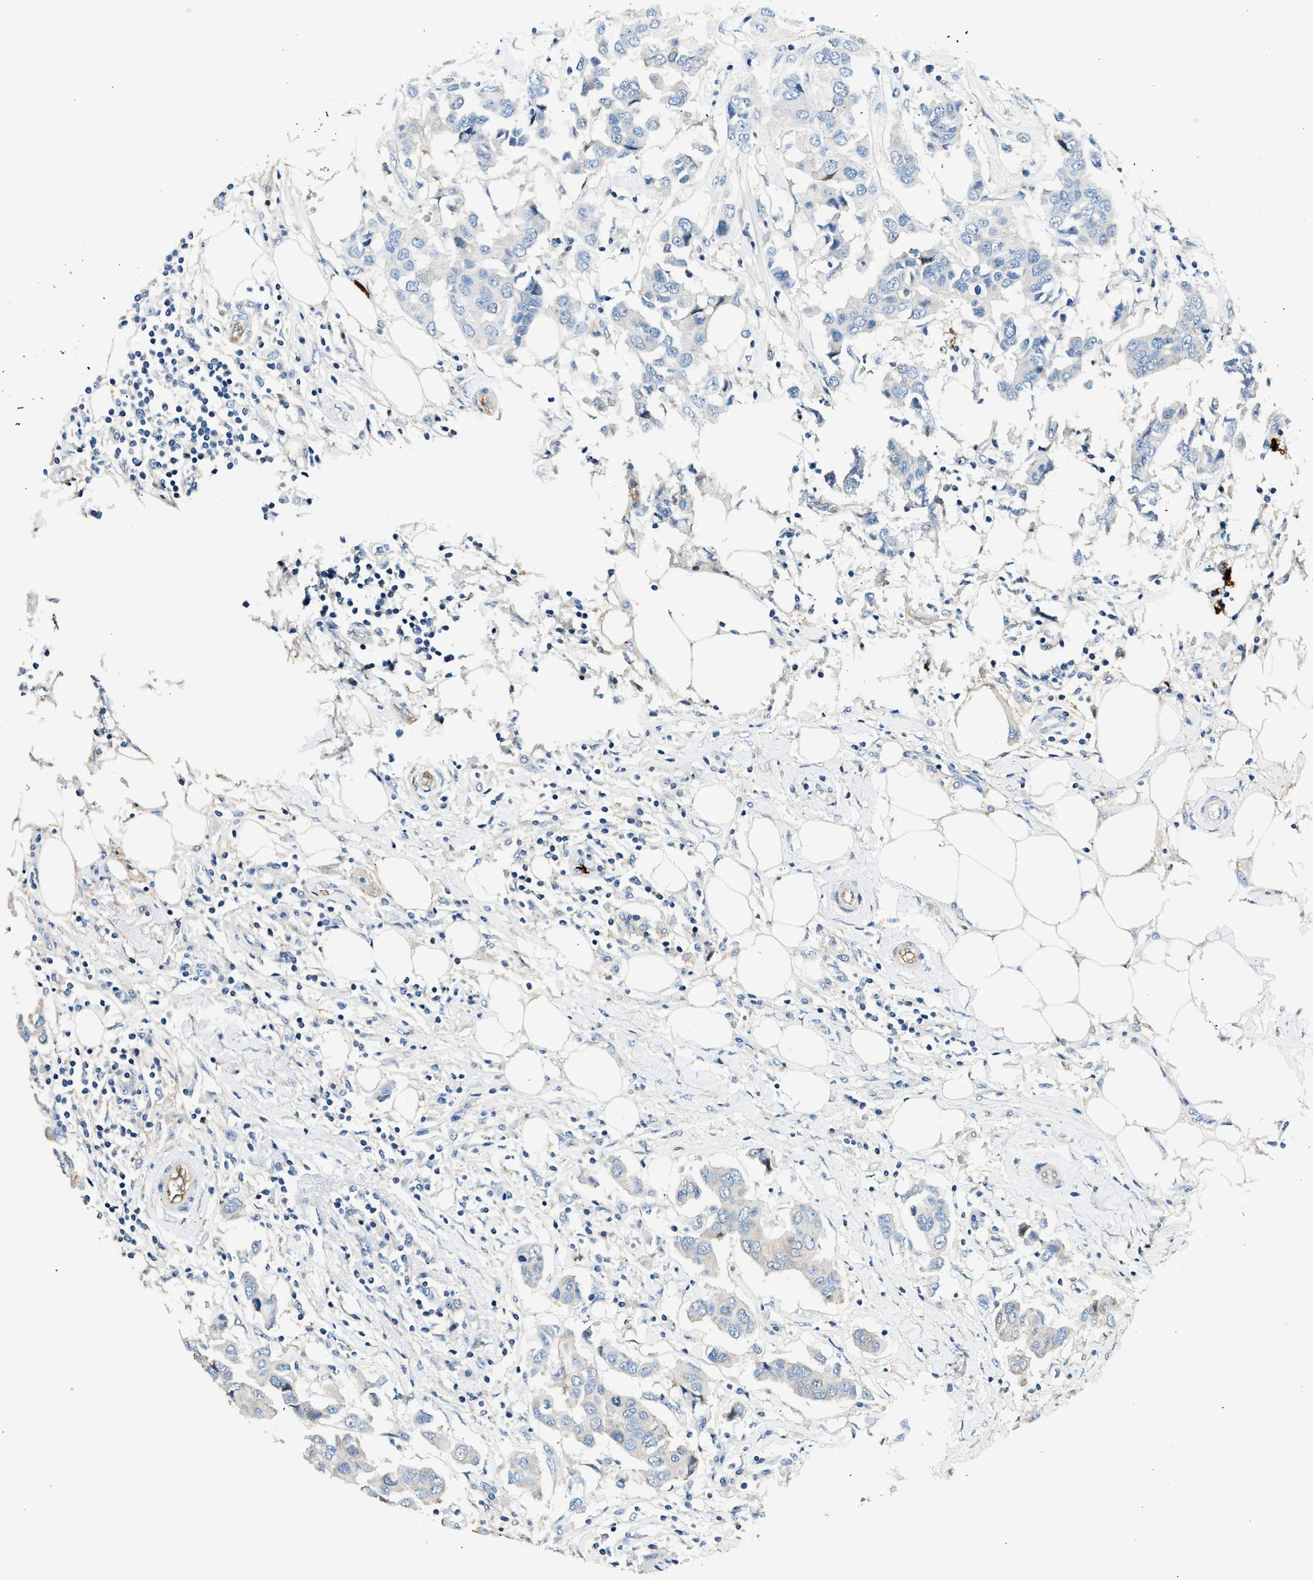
{"staining": {"intensity": "negative", "quantity": "none", "location": "none"}, "tissue": "breast cancer", "cell_type": "Tumor cells", "image_type": "cancer", "snomed": [{"axis": "morphology", "description": "Duct carcinoma"}, {"axis": "topography", "description": "Breast"}], "caption": "The IHC histopathology image has no significant positivity in tumor cells of breast cancer tissue.", "gene": "ANXA3", "patient": {"sex": "female", "age": 80}}